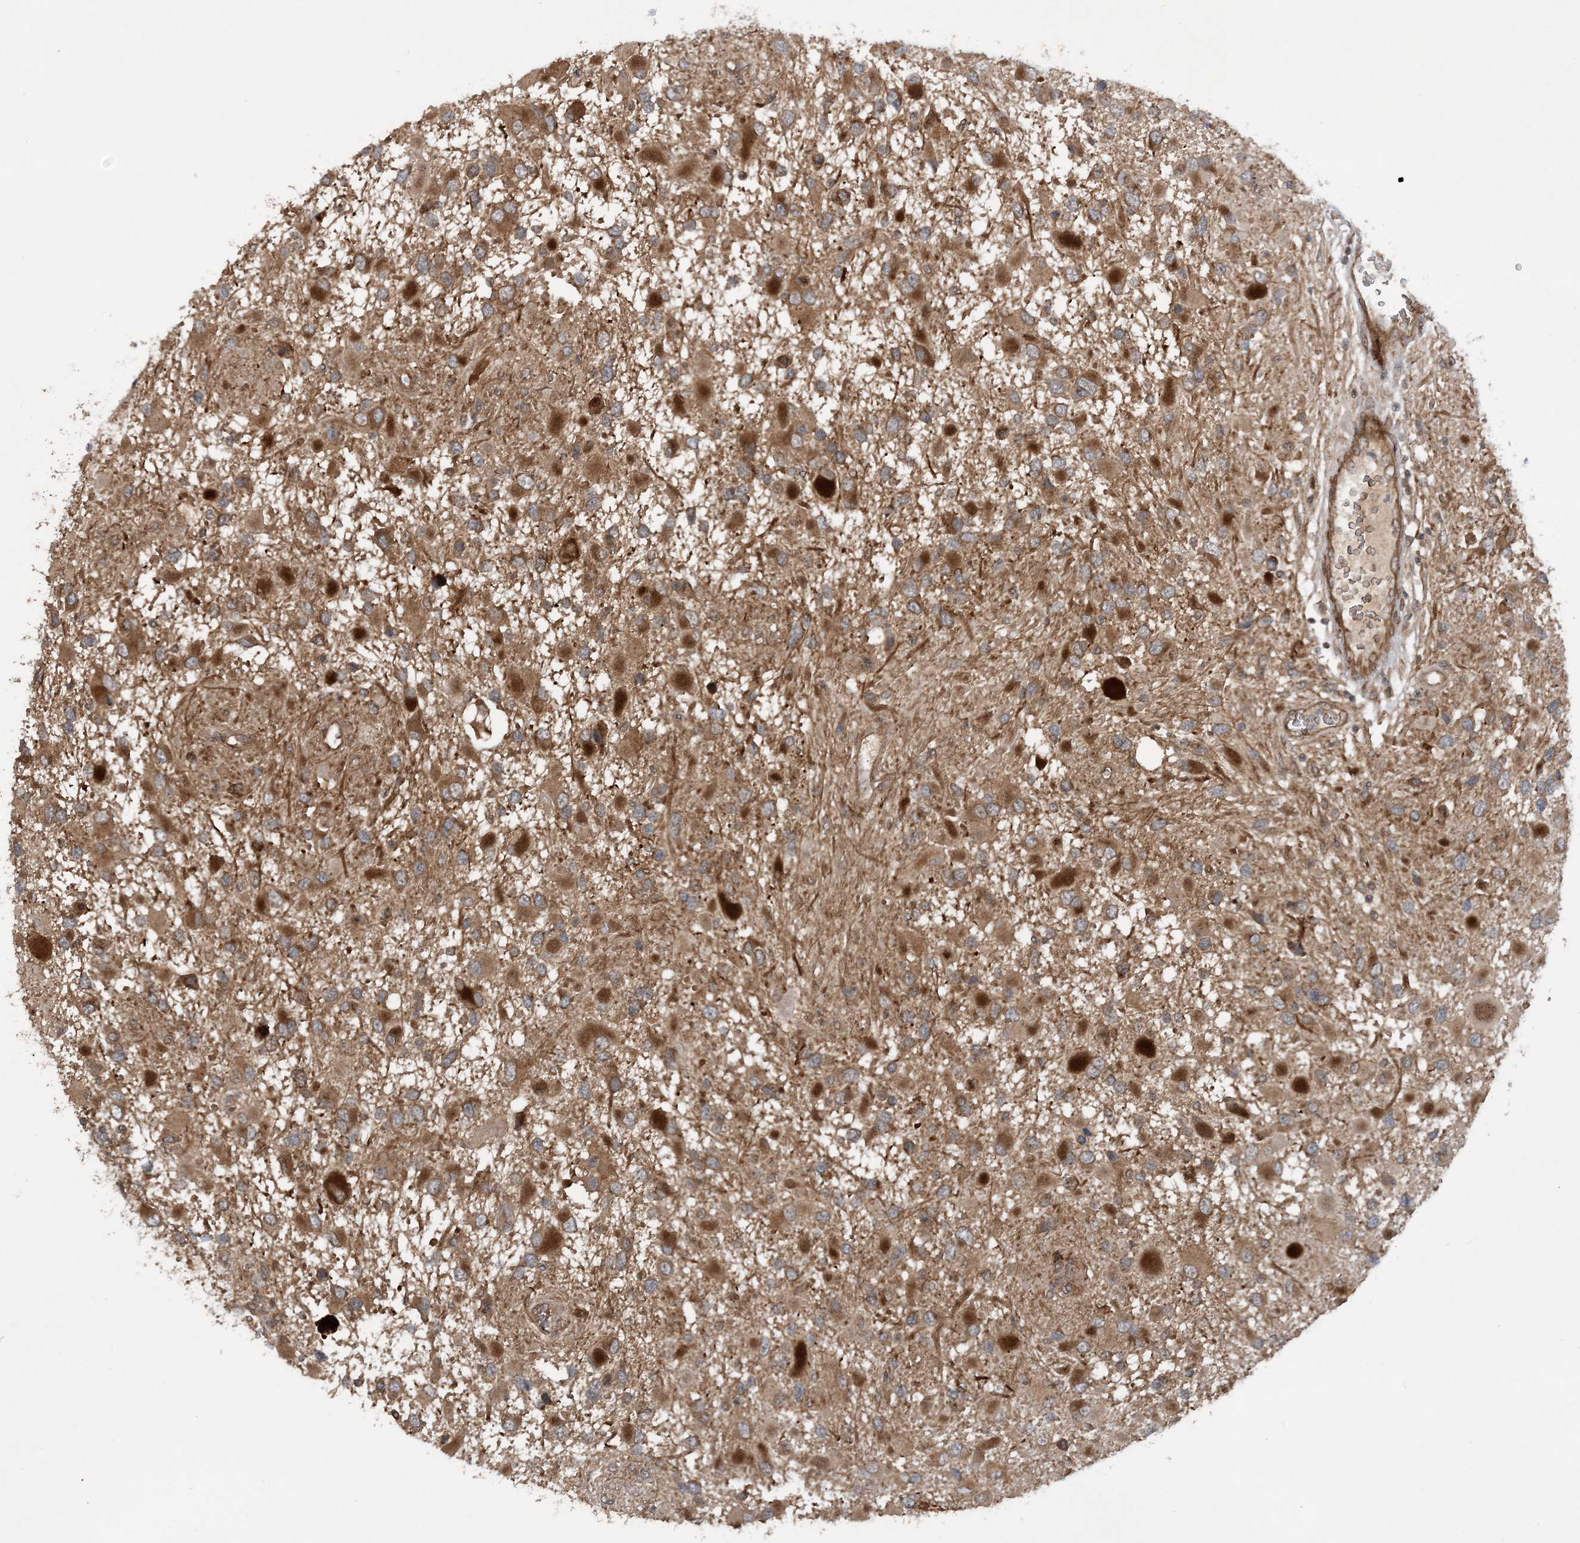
{"staining": {"intensity": "moderate", "quantity": "25%-75%", "location": "cytoplasmic/membranous"}, "tissue": "glioma", "cell_type": "Tumor cells", "image_type": "cancer", "snomed": [{"axis": "morphology", "description": "Glioma, malignant, High grade"}, {"axis": "topography", "description": "Brain"}], "caption": "Immunohistochemical staining of glioma exhibits medium levels of moderate cytoplasmic/membranous expression in about 25%-75% of tumor cells.", "gene": "HEMK1", "patient": {"sex": "male", "age": 53}}